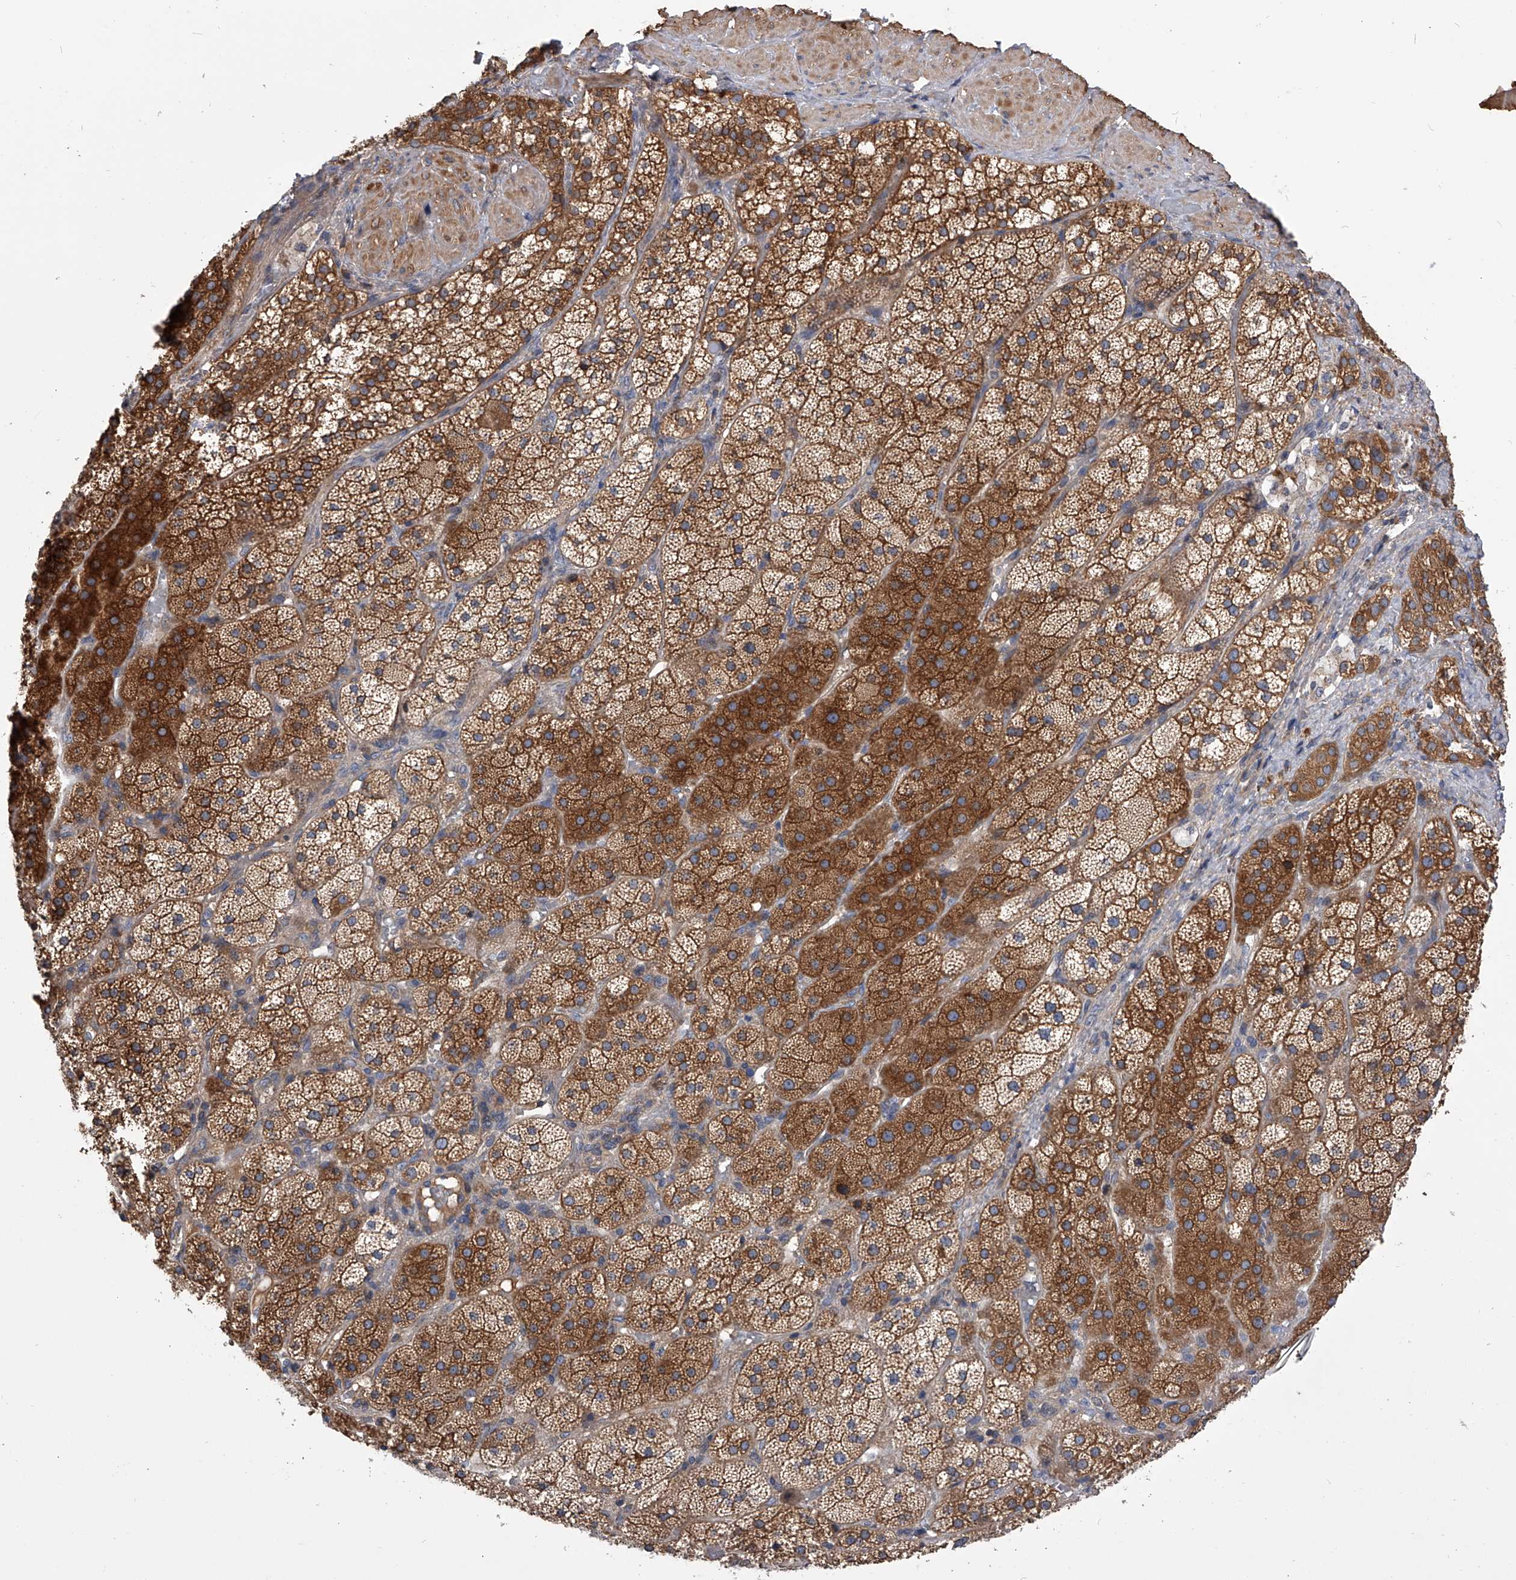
{"staining": {"intensity": "strong", "quantity": ">75%", "location": "cytoplasmic/membranous"}, "tissue": "adrenal gland", "cell_type": "Glandular cells", "image_type": "normal", "snomed": [{"axis": "morphology", "description": "Normal tissue, NOS"}, {"axis": "topography", "description": "Adrenal gland"}], "caption": "Human adrenal gland stained for a protein (brown) demonstrates strong cytoplasmic/membranous positive expression in about >75% of glandular cells.", "gene": "CUL7", "patient": {"sex": "male", "age": 57}}